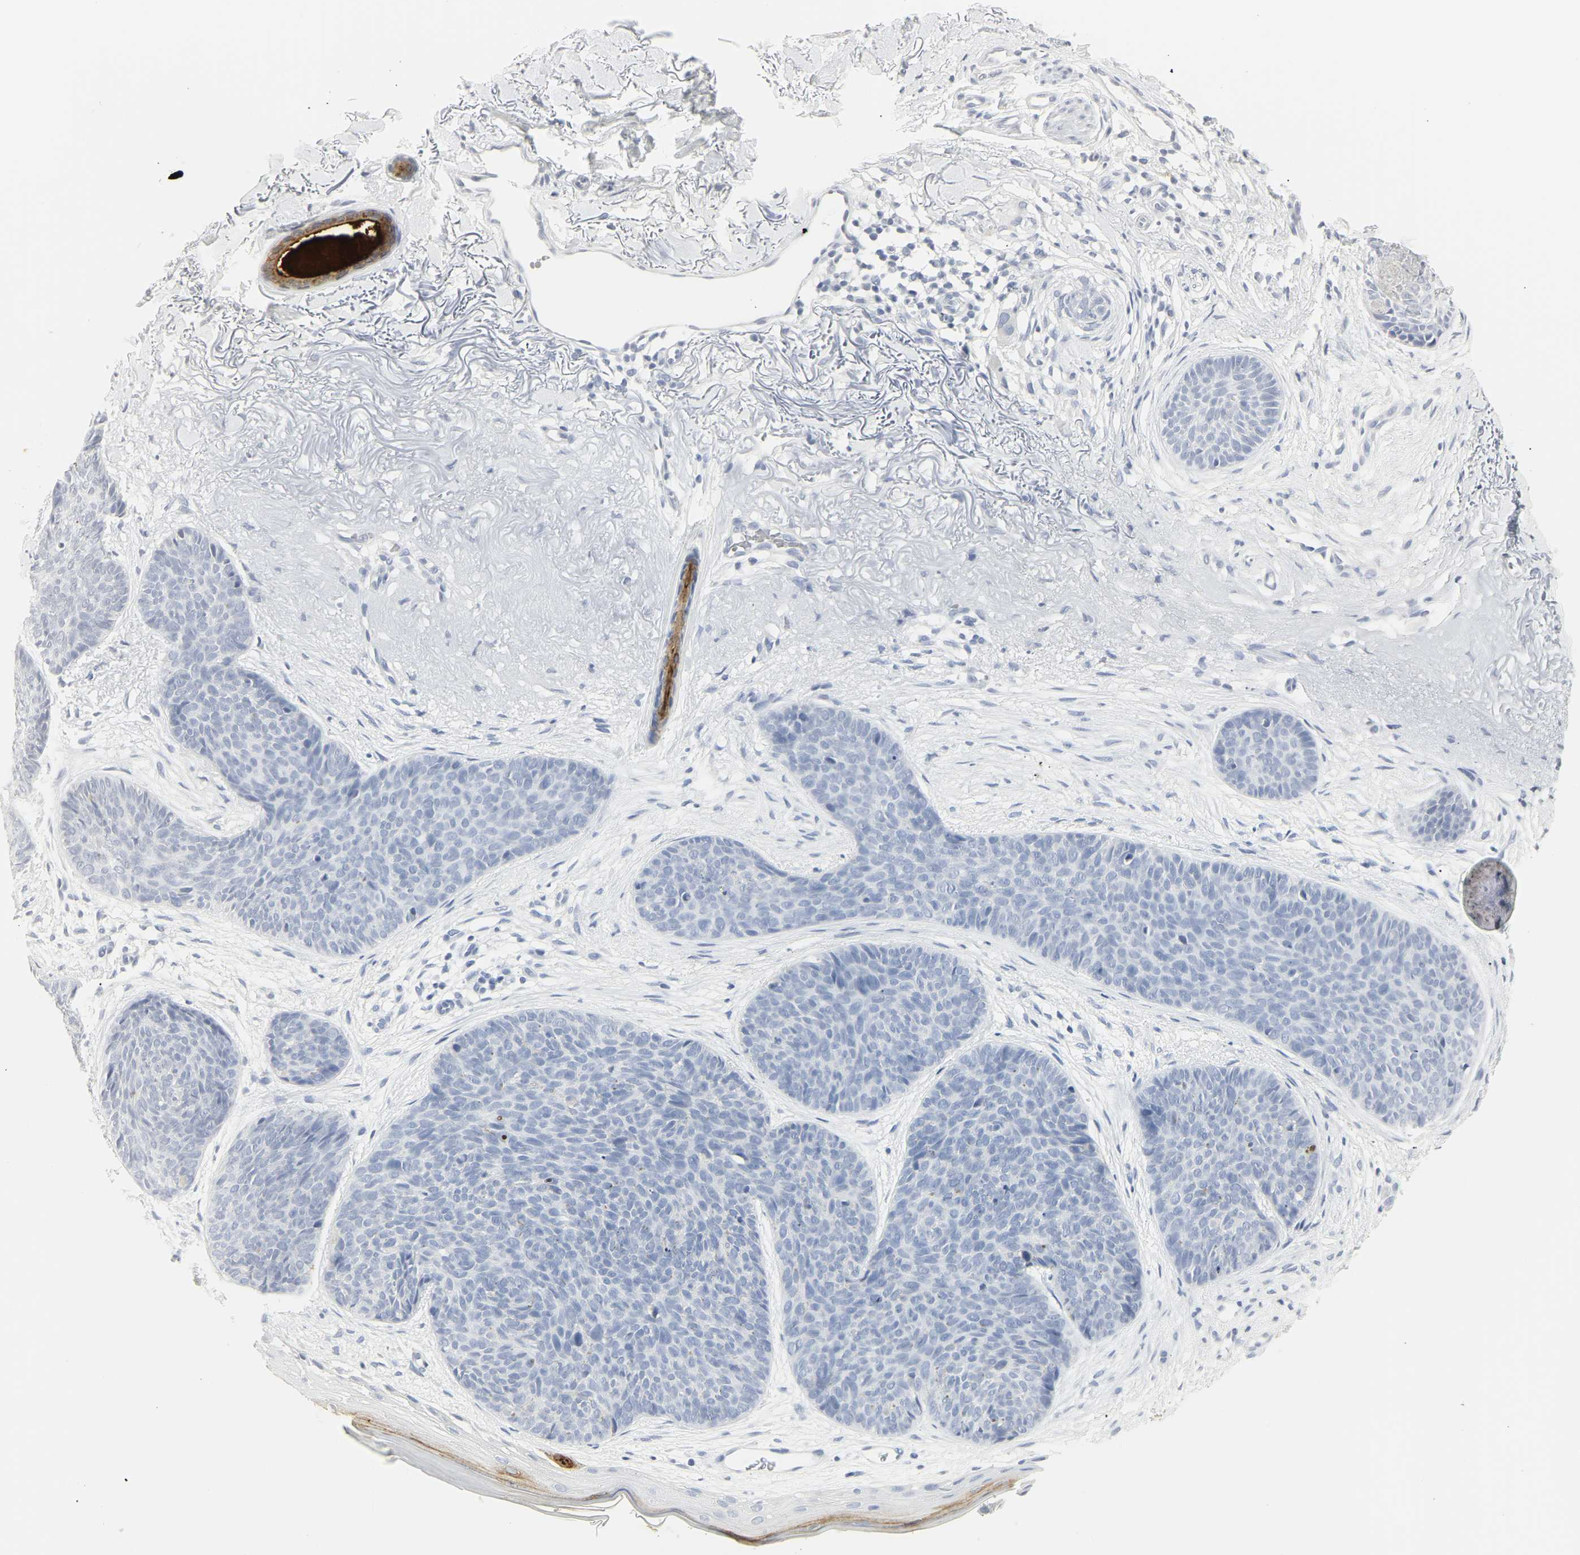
{"staining": {"intensity": "negative", "quantity": "none", "location": "none"}, "tissue": "skin cancer", "cell_type": "Tumor cells", "image_type": "cancer", "snomed": [{"axis": "morphology", "description": "Normal tissue, NOS"}, {"axis": "morphology", "description": "Basal cell carcinoma"}, {"axis": "topography", "description": "Skin"}], "caption": "Tumor cells are negative for protein expression in human skin cancer (basal cell carcinoma).", "gene": "CEACAM5", "patient": {"sex": "female", "age": 70}}